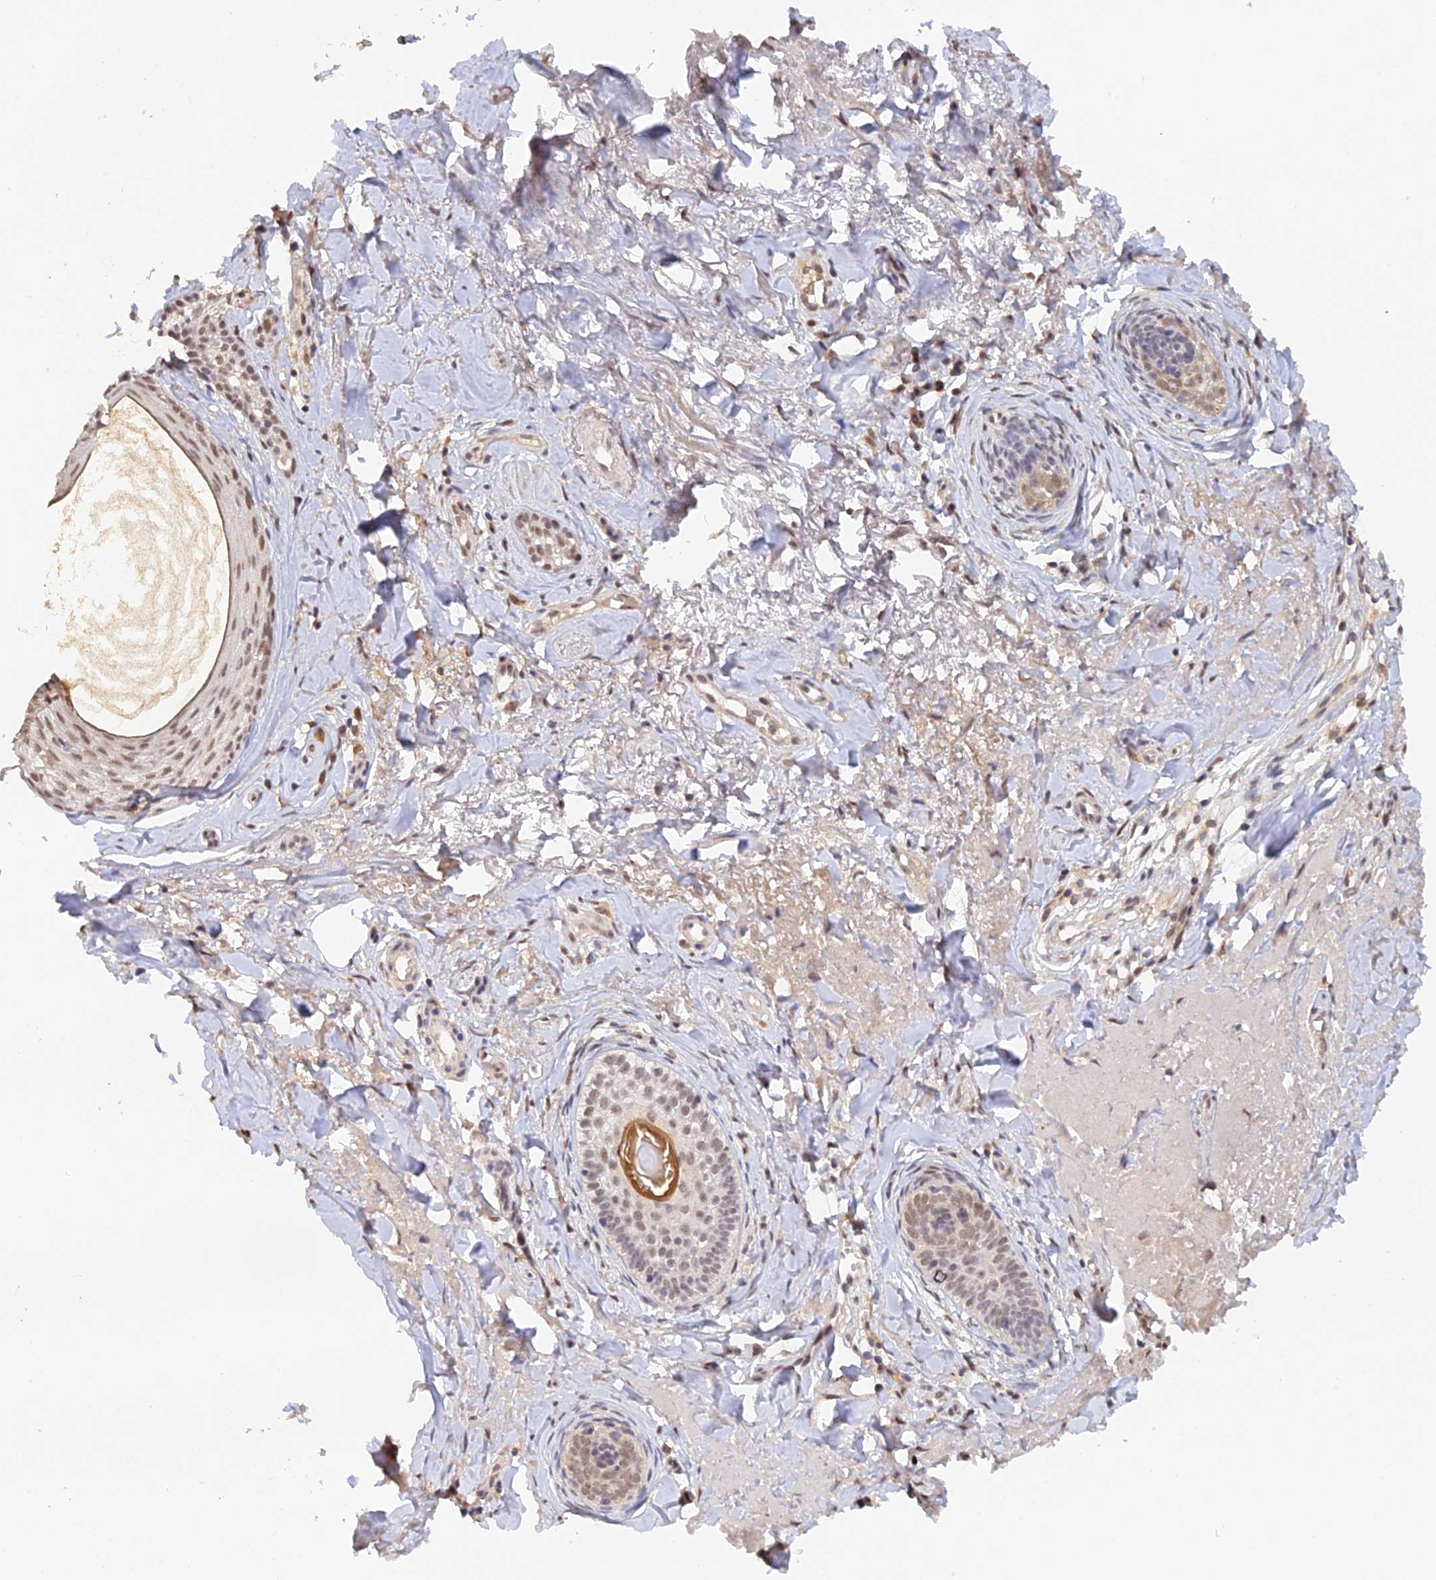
{"staining": {"intensity": "weak", "quantity": ">75%", "location": "nuclear"}, "tissue": "skin cancer", "cell_type": "Tumor cells", "image_type": "cancer", "snomed": [{"axis": "morphology", "description": "Basal cell carcinoma"}, {"axis": "topography", "description": "Skin"}], "caption": "About >75% of tumor cells in skin cancer show weak nuclear protein expression as visualized by brown immunohistochemical staining.", "gene": "ZNF436", "patient": {"sex": "female", "age": 76}}